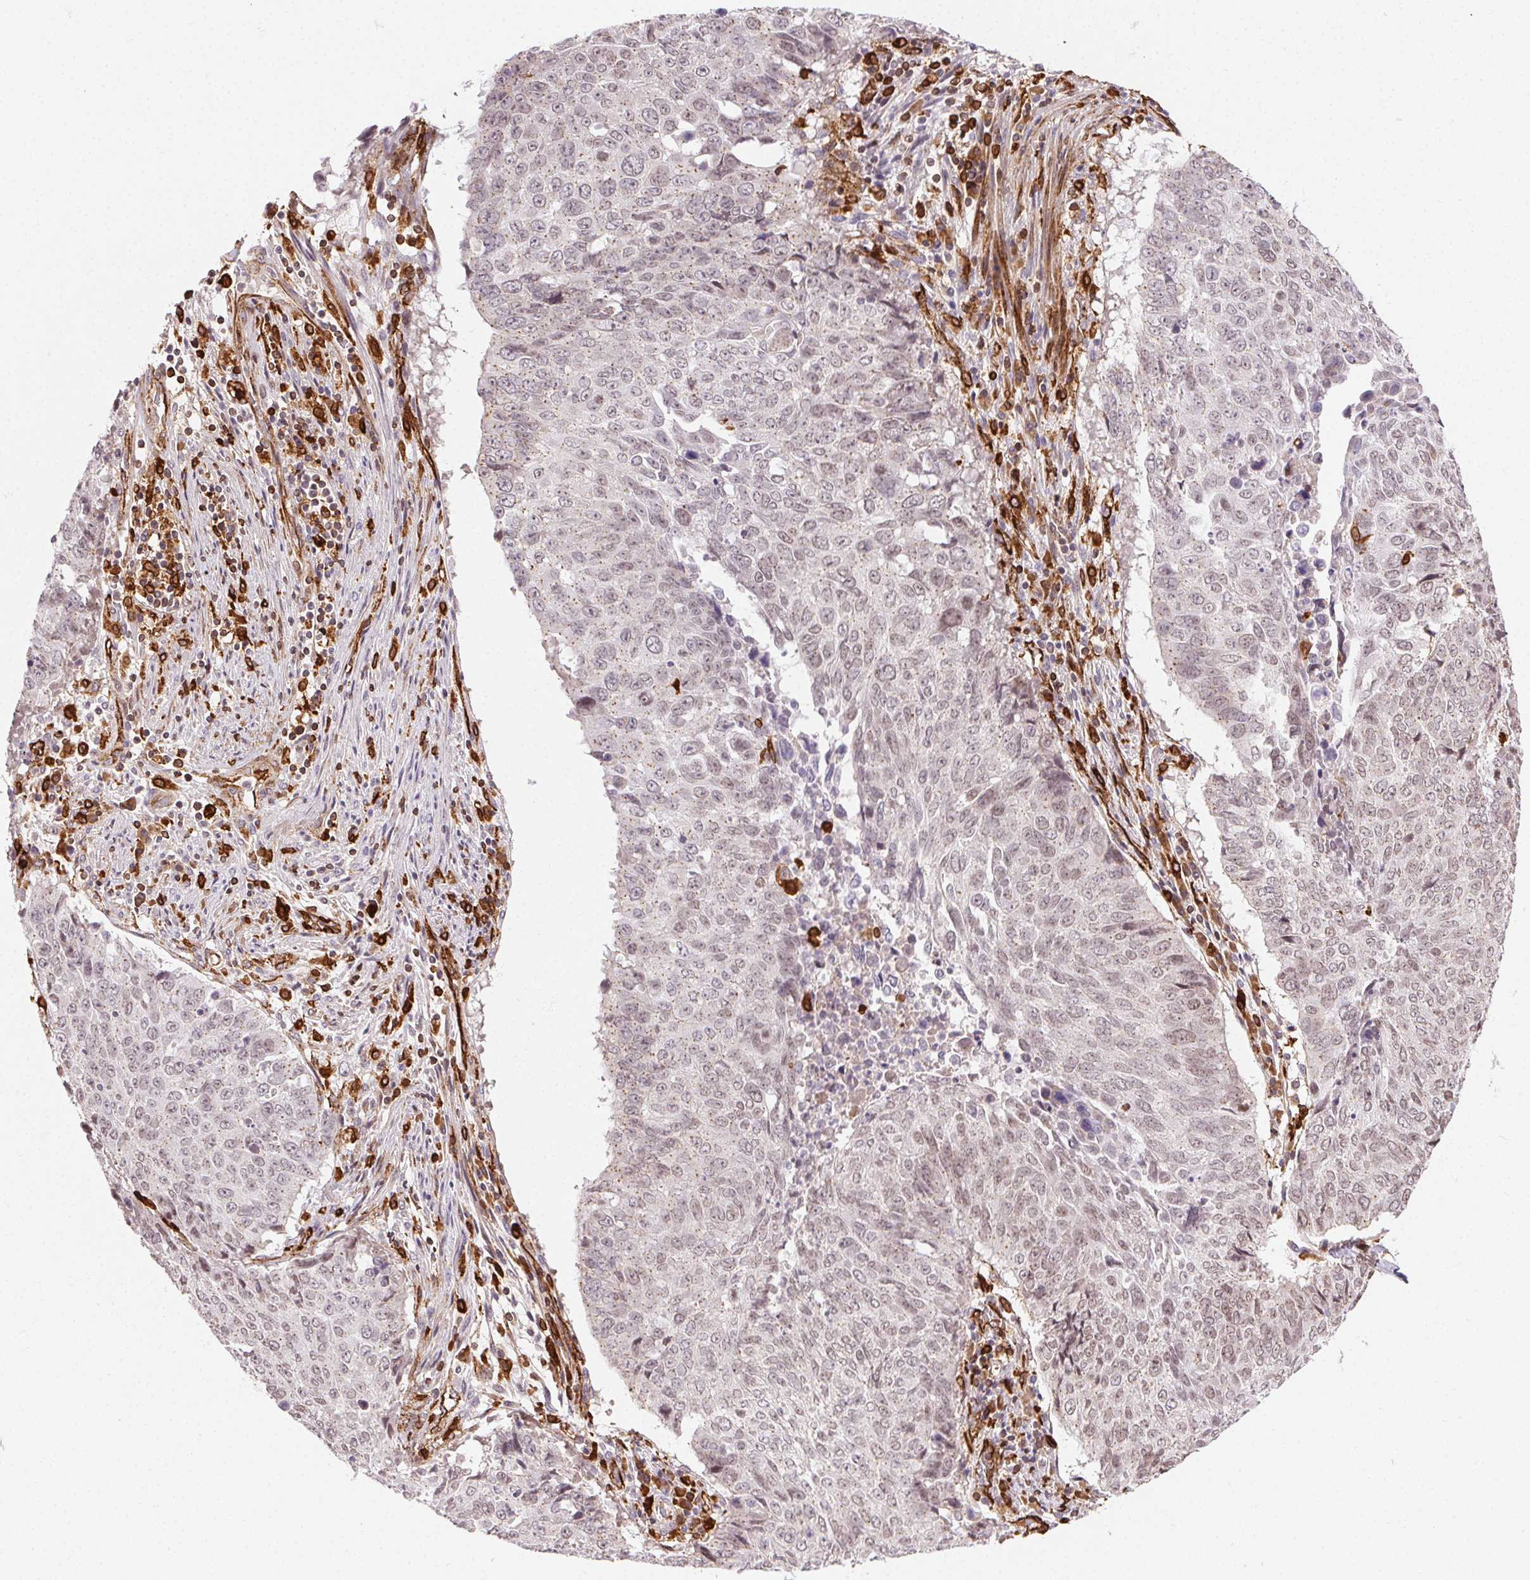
{"staining": {"intensity": "weak", "quantity": "<25%", "location": "cytoplasmic/membranous"}, "tissue": "lung cancer", "cell_type": "Tumor cells", "image_type": "cancer", "snomed": [{"axis": "morphology", "description": "Normal tissue, NOS"}, {"axis": "morphology", "description": "Squamous cell carcinoma, NOS"}, {"axis": "topography", "description": "Bronchus"}, {"axis": "topography", "description": "Lung"}], "caption": "An IHC histopathology image of lung cancer is shown. There is no staining in tumor cells of lung cancer.", "gene": "RNASET2", "patient": {"sex": "male", "age": 64}}